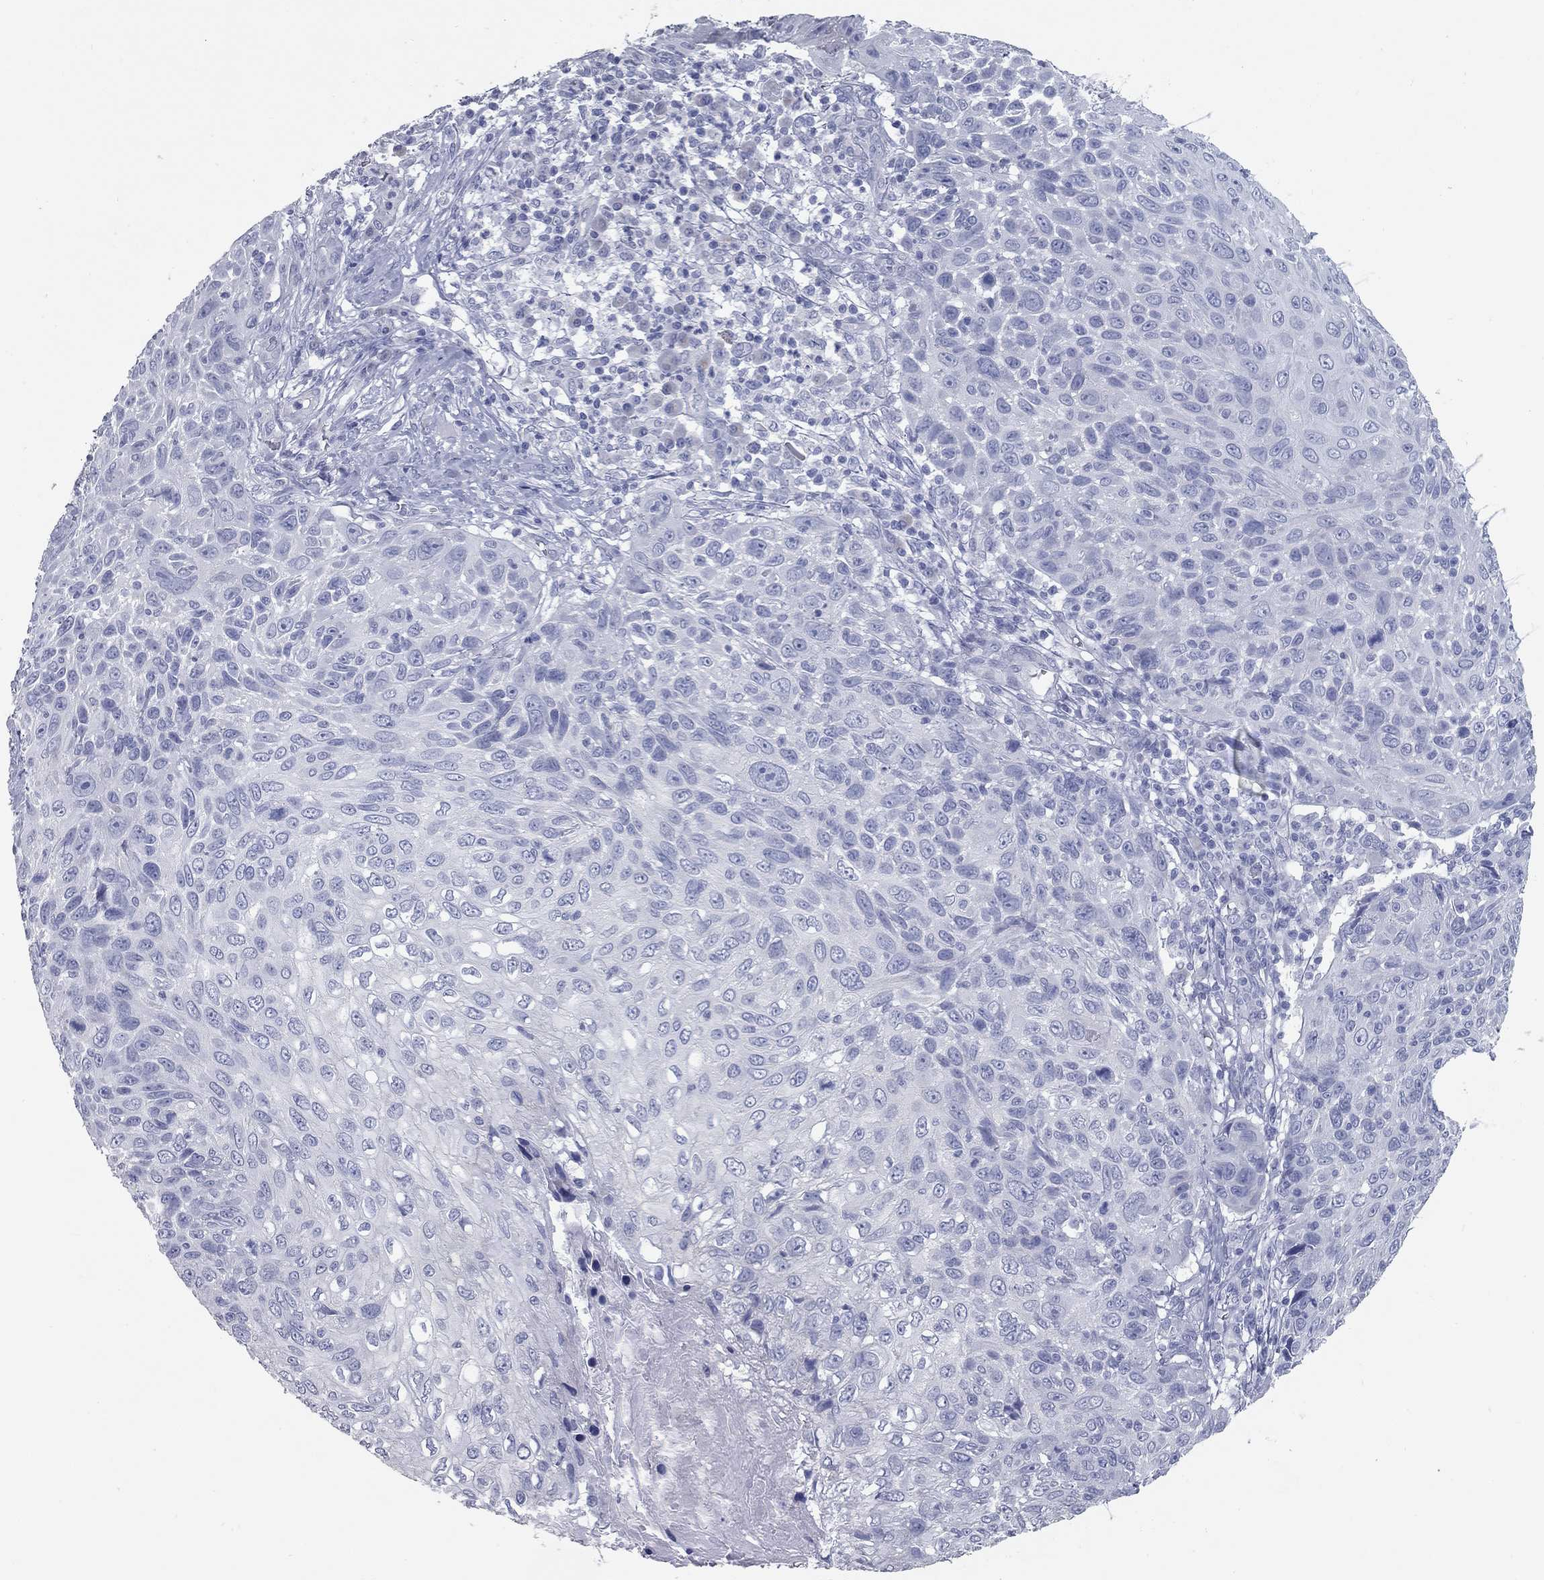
{"staining": {"intensity": "negative", "quantity": "none", "location": "none"}, "tissue": "skin cancer", "cell_type": "Tumor cells", "image_type": "cancer", "snomed": [{"axis": "morphology", "description": "Squamous cell carcinoma, NOS"}, {"axis": "topography", "description": "Skin"}], "caption": "Immunohistochemical staining of human skin cancer displays no significant positivity in tumor cells.", "gene": "TAC1", "patient": {"sex": "male", "age": 92}}